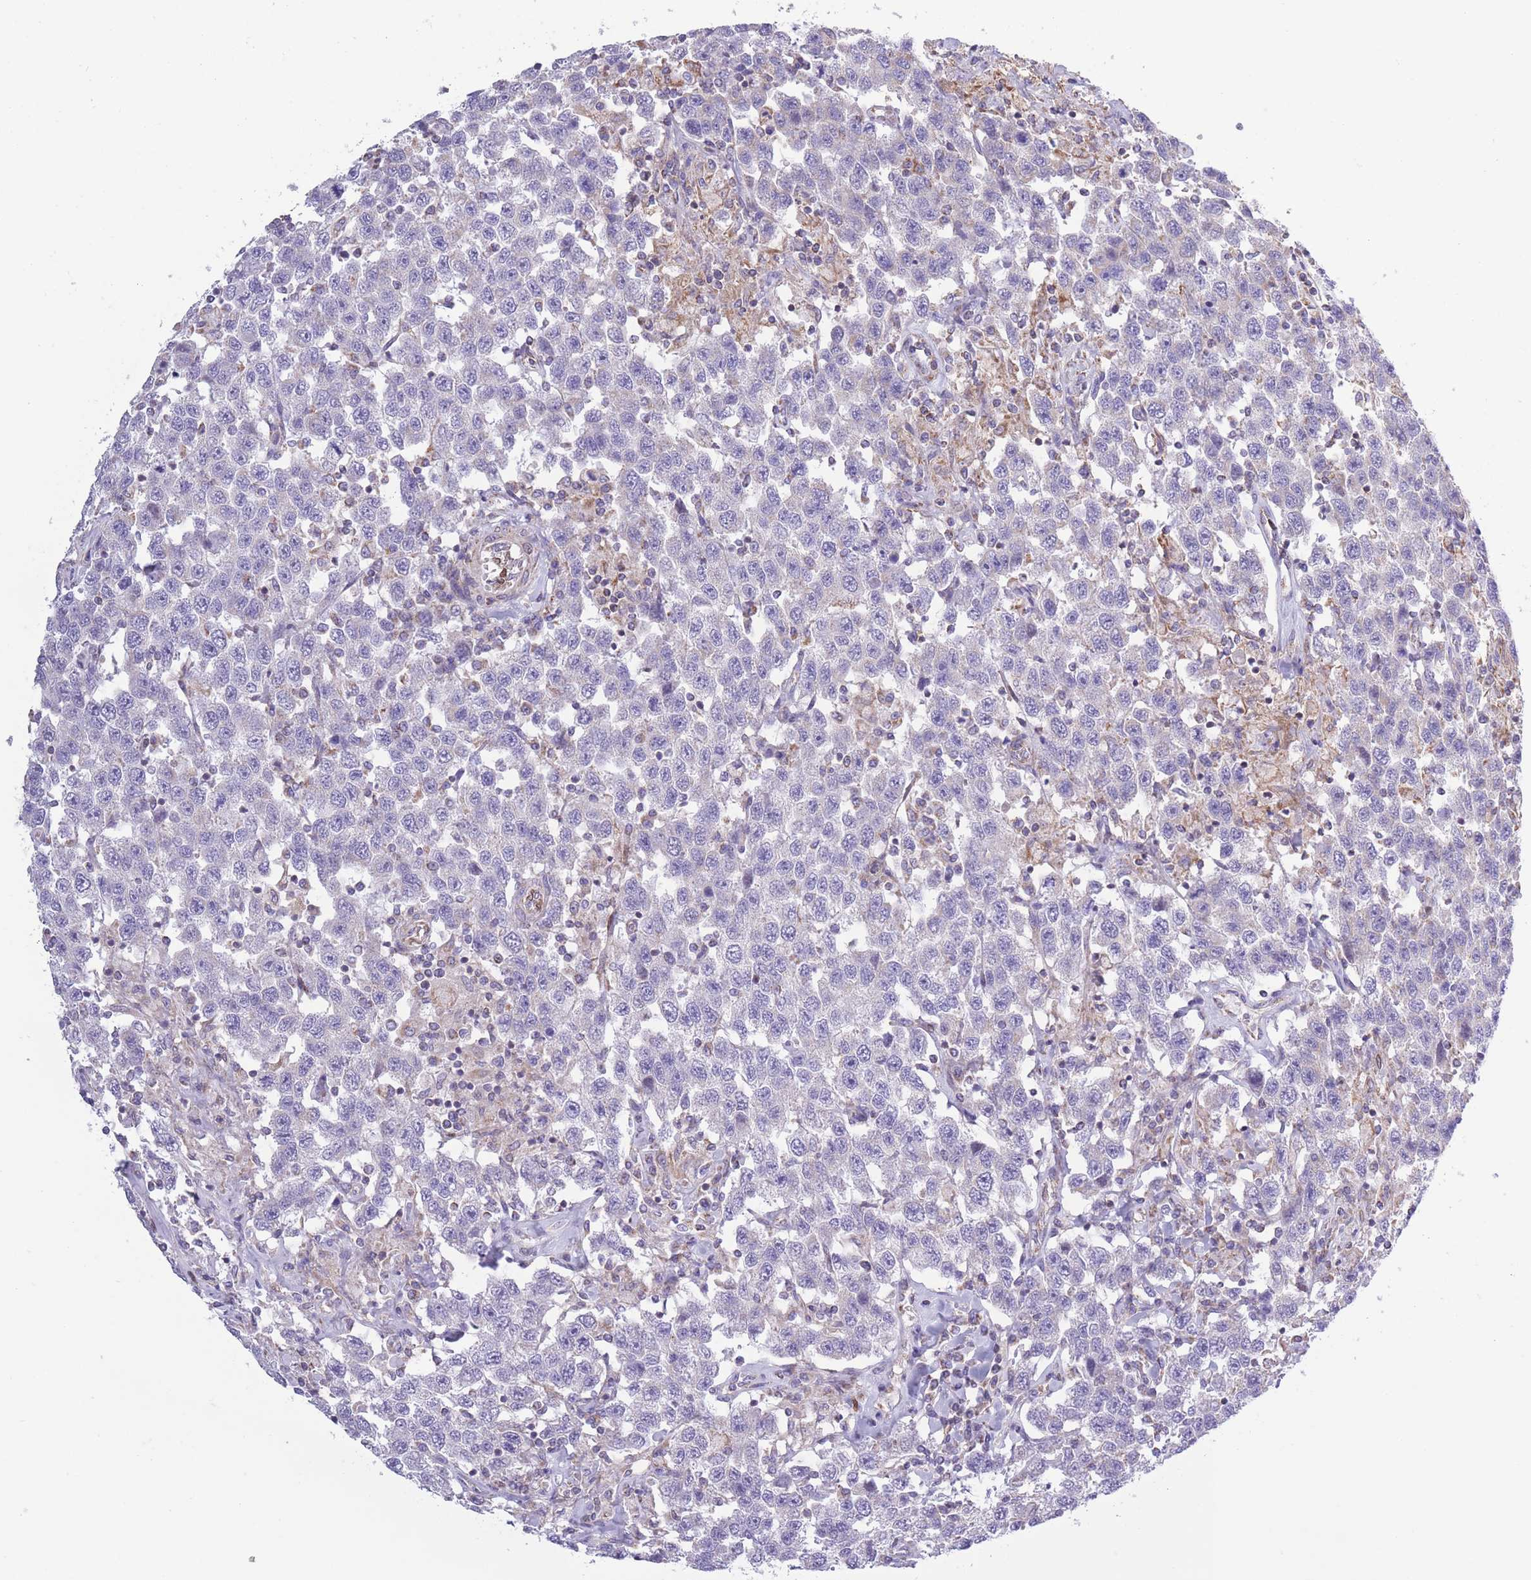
{"staining": {"intensity": "negative", "quantity": "none", "location": "none"}, "tissue": "testis cancer", "cell_type": "Tumor cells", "image_type": "cancer", "snomed": [{"axis": "morphology", "description": "Seminoma, NOS"}, {"axis": "topography", "description": "Testis"}], "caption": "Tumor cells are negative for brown protein staining in testis cancer (seminoma).", "gene": "PDHA1", "patient": {"sex": "male", "age": 41}}